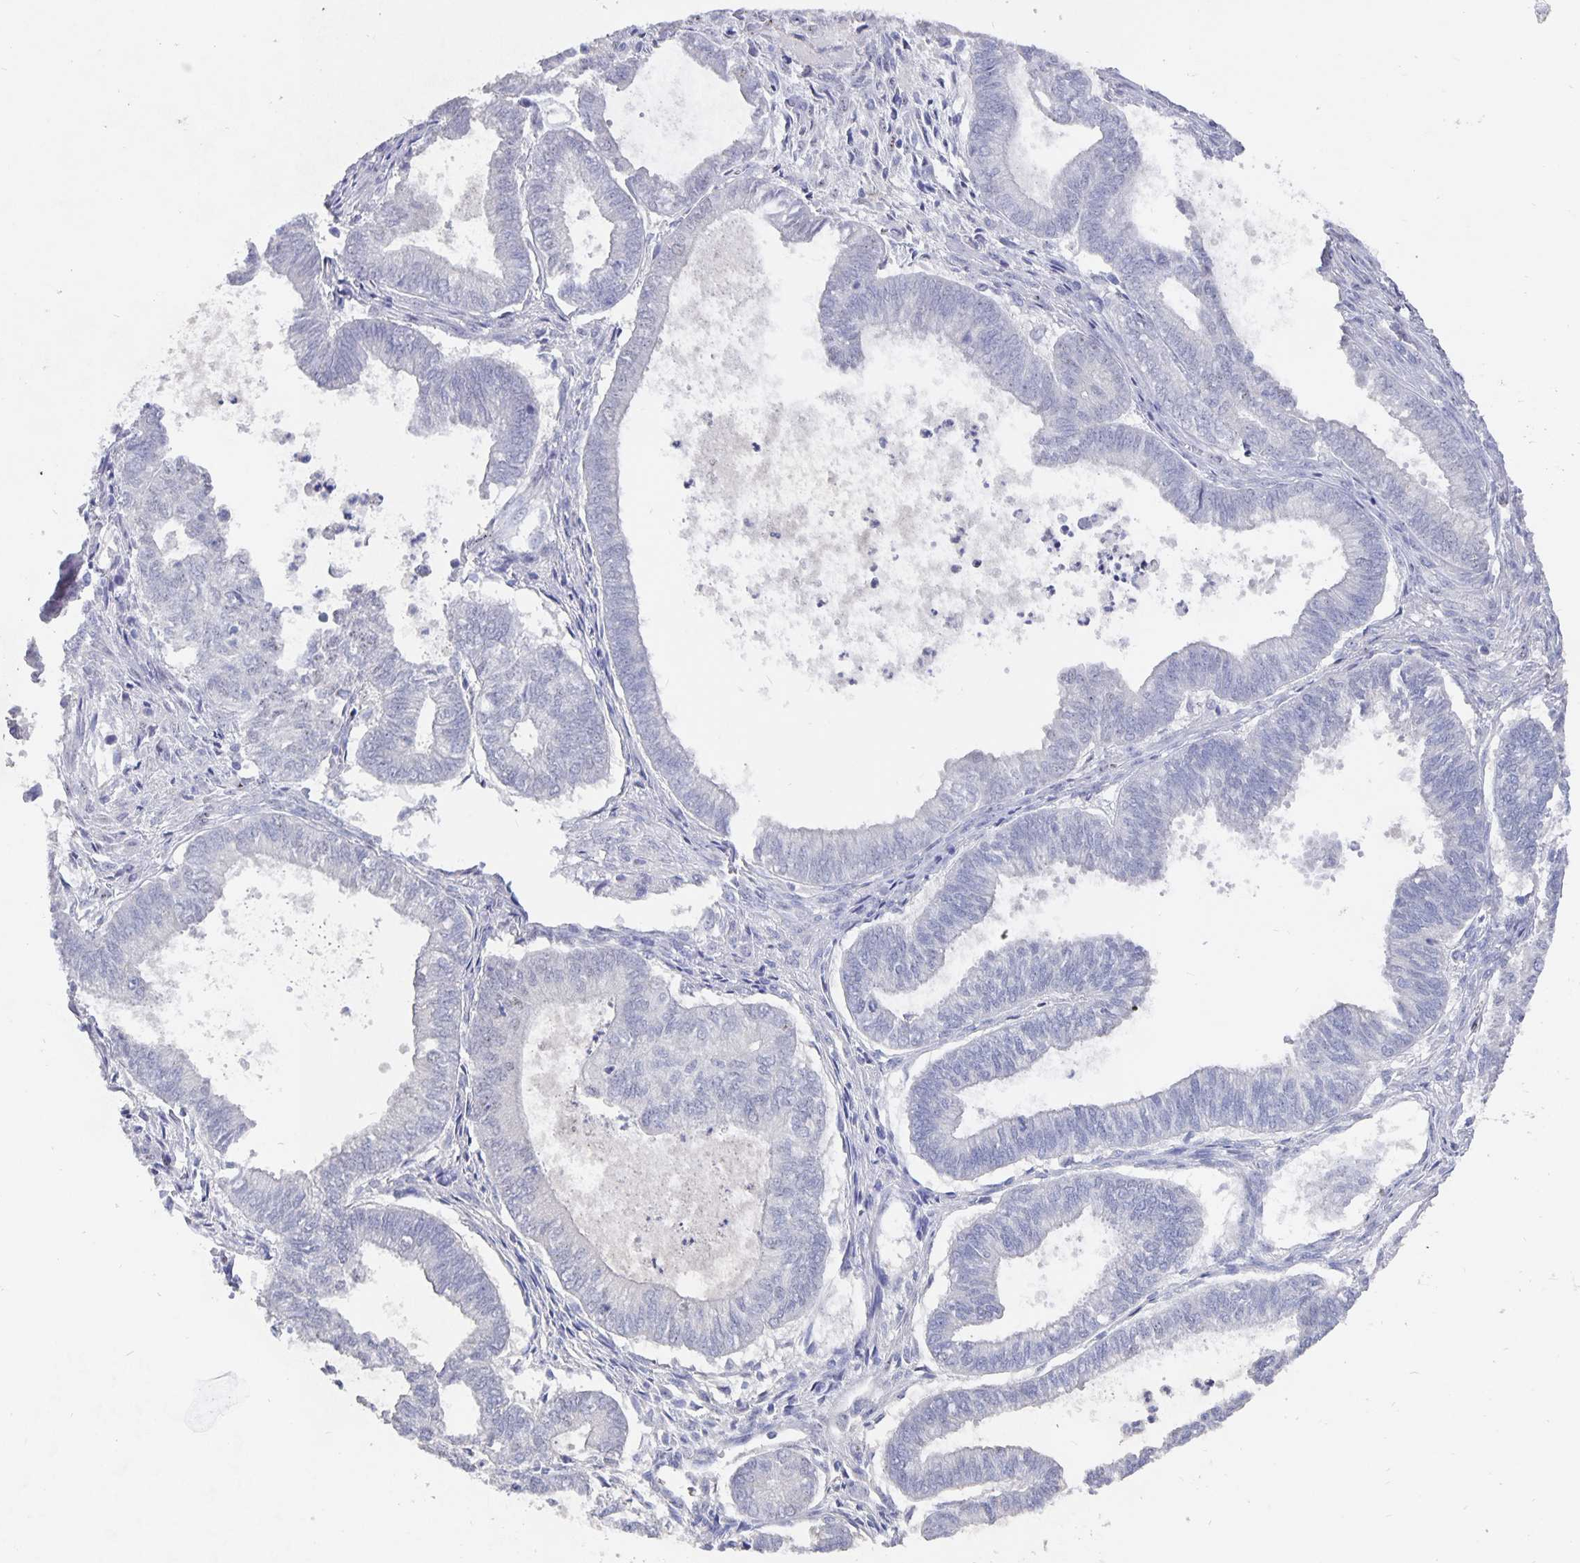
{"staining": {"intensity": "negative", "quantity": "none", "location": "none"}, "tissue": "ovarian cancer", "cell_type": "Tumor cells", "image_type": "cancer", "snomed": [{"axis": "morphology", "description": "Carcinoma, endometroid"}, {"axis": "topography", "description": "Ovary"}], "caption": "Immunohistochemical staining of human ovarian cancer shows no significant expression in tumor cells.", "gene": "SMOC1", "patient": {"sex": "female", "age": 64}}